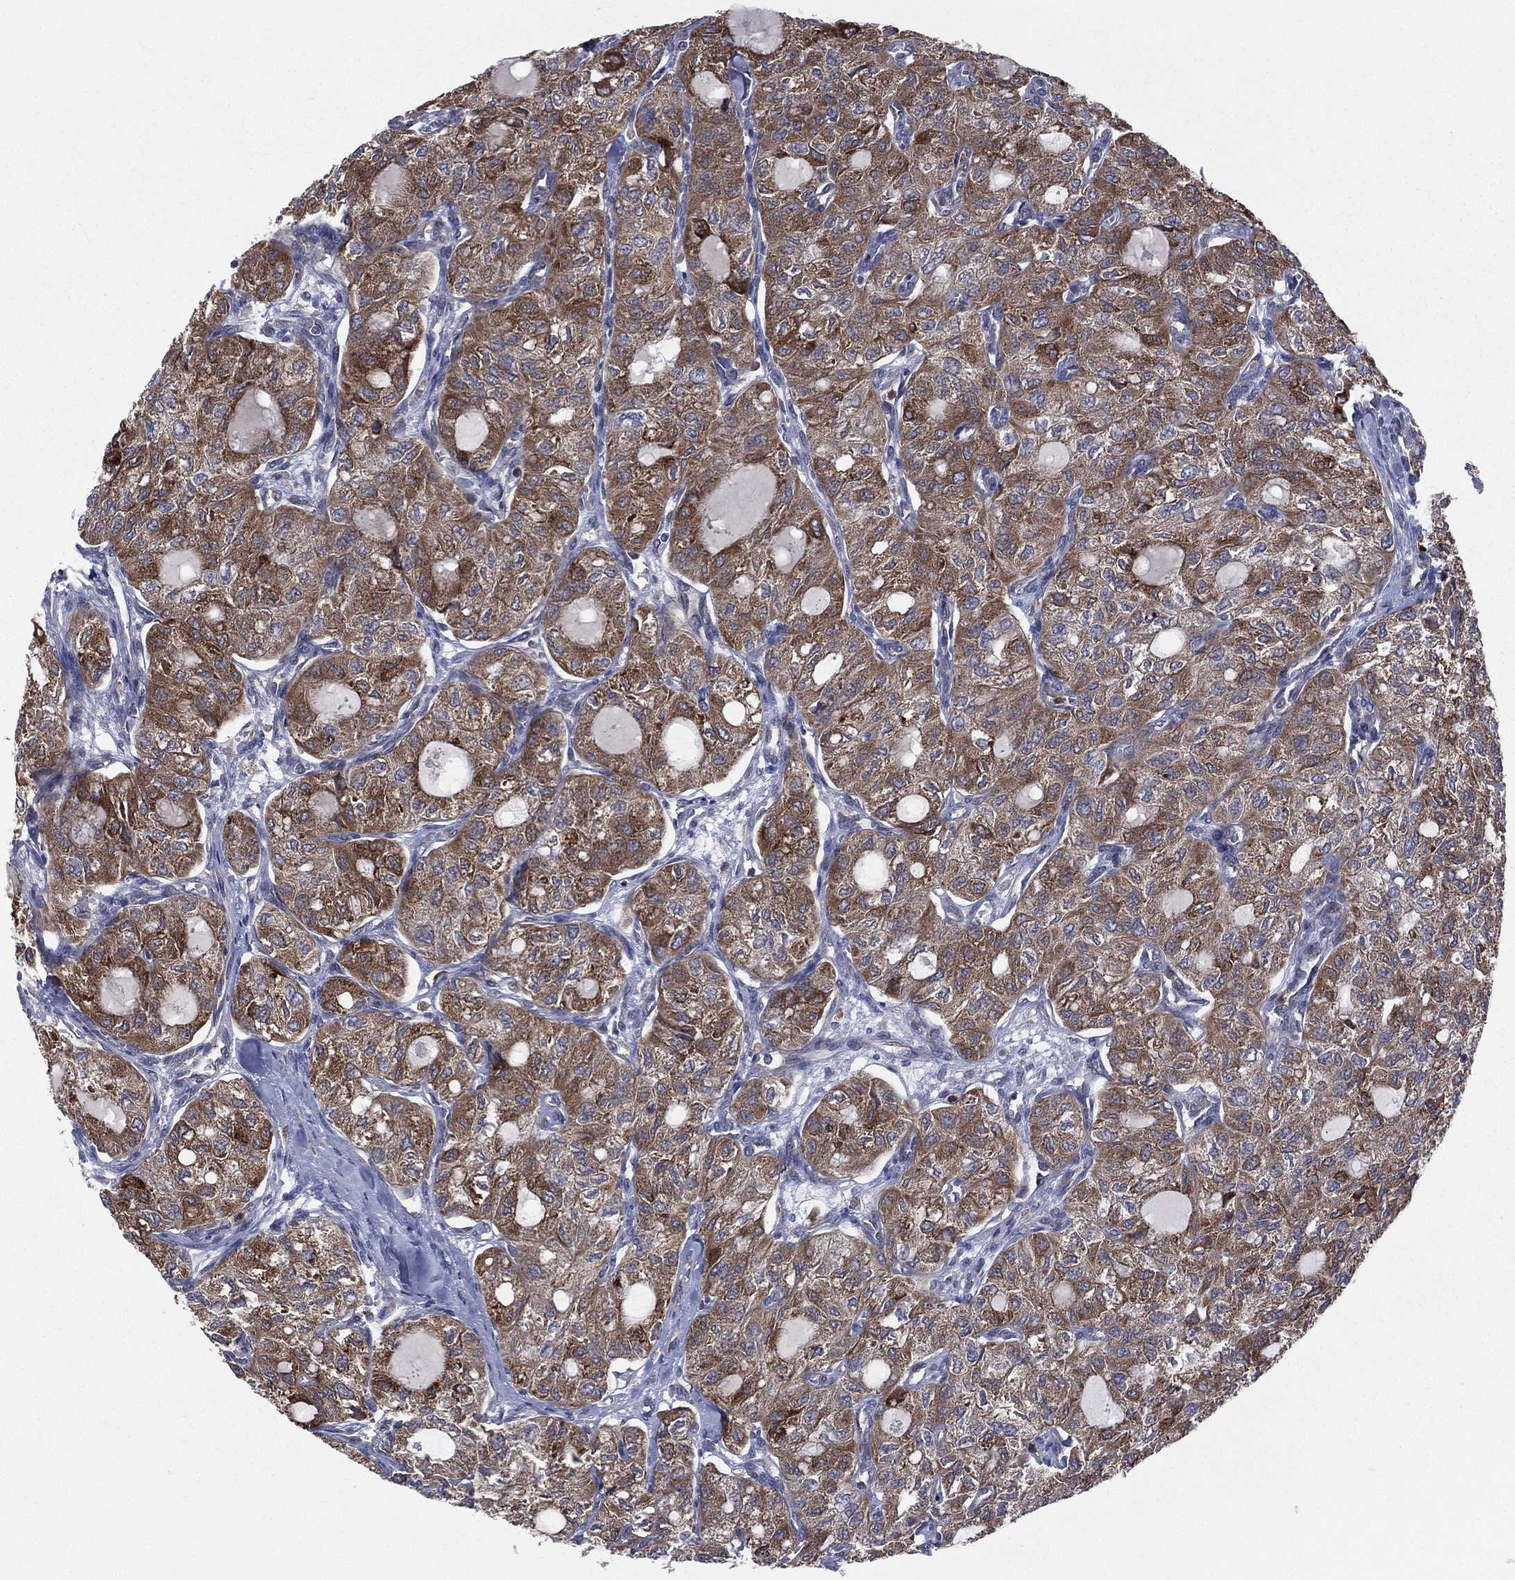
{"staining": {"intensity": "strong", "quantity": ">75%", "location": "cytoplasmic/membranous"}, "tissue": "thyroid cancer", "cell_type": "Tumor cells", "image_type": "cancer", "snomed": [{"axis": "morphology", "description": "Follicular adenoma carcinoma, NOS"}, {"axis": "topography", "description": "Thyroid gland"}], "caption": "Thyroid follicular adenoma carcinoma stained with immunohistochemistry (IHC) displays strong cytoplasmic/membranous positivity in about >75% of tumor cells.", "gene": "CCDC159", "patient": {"sex": "male", "age": 75}}